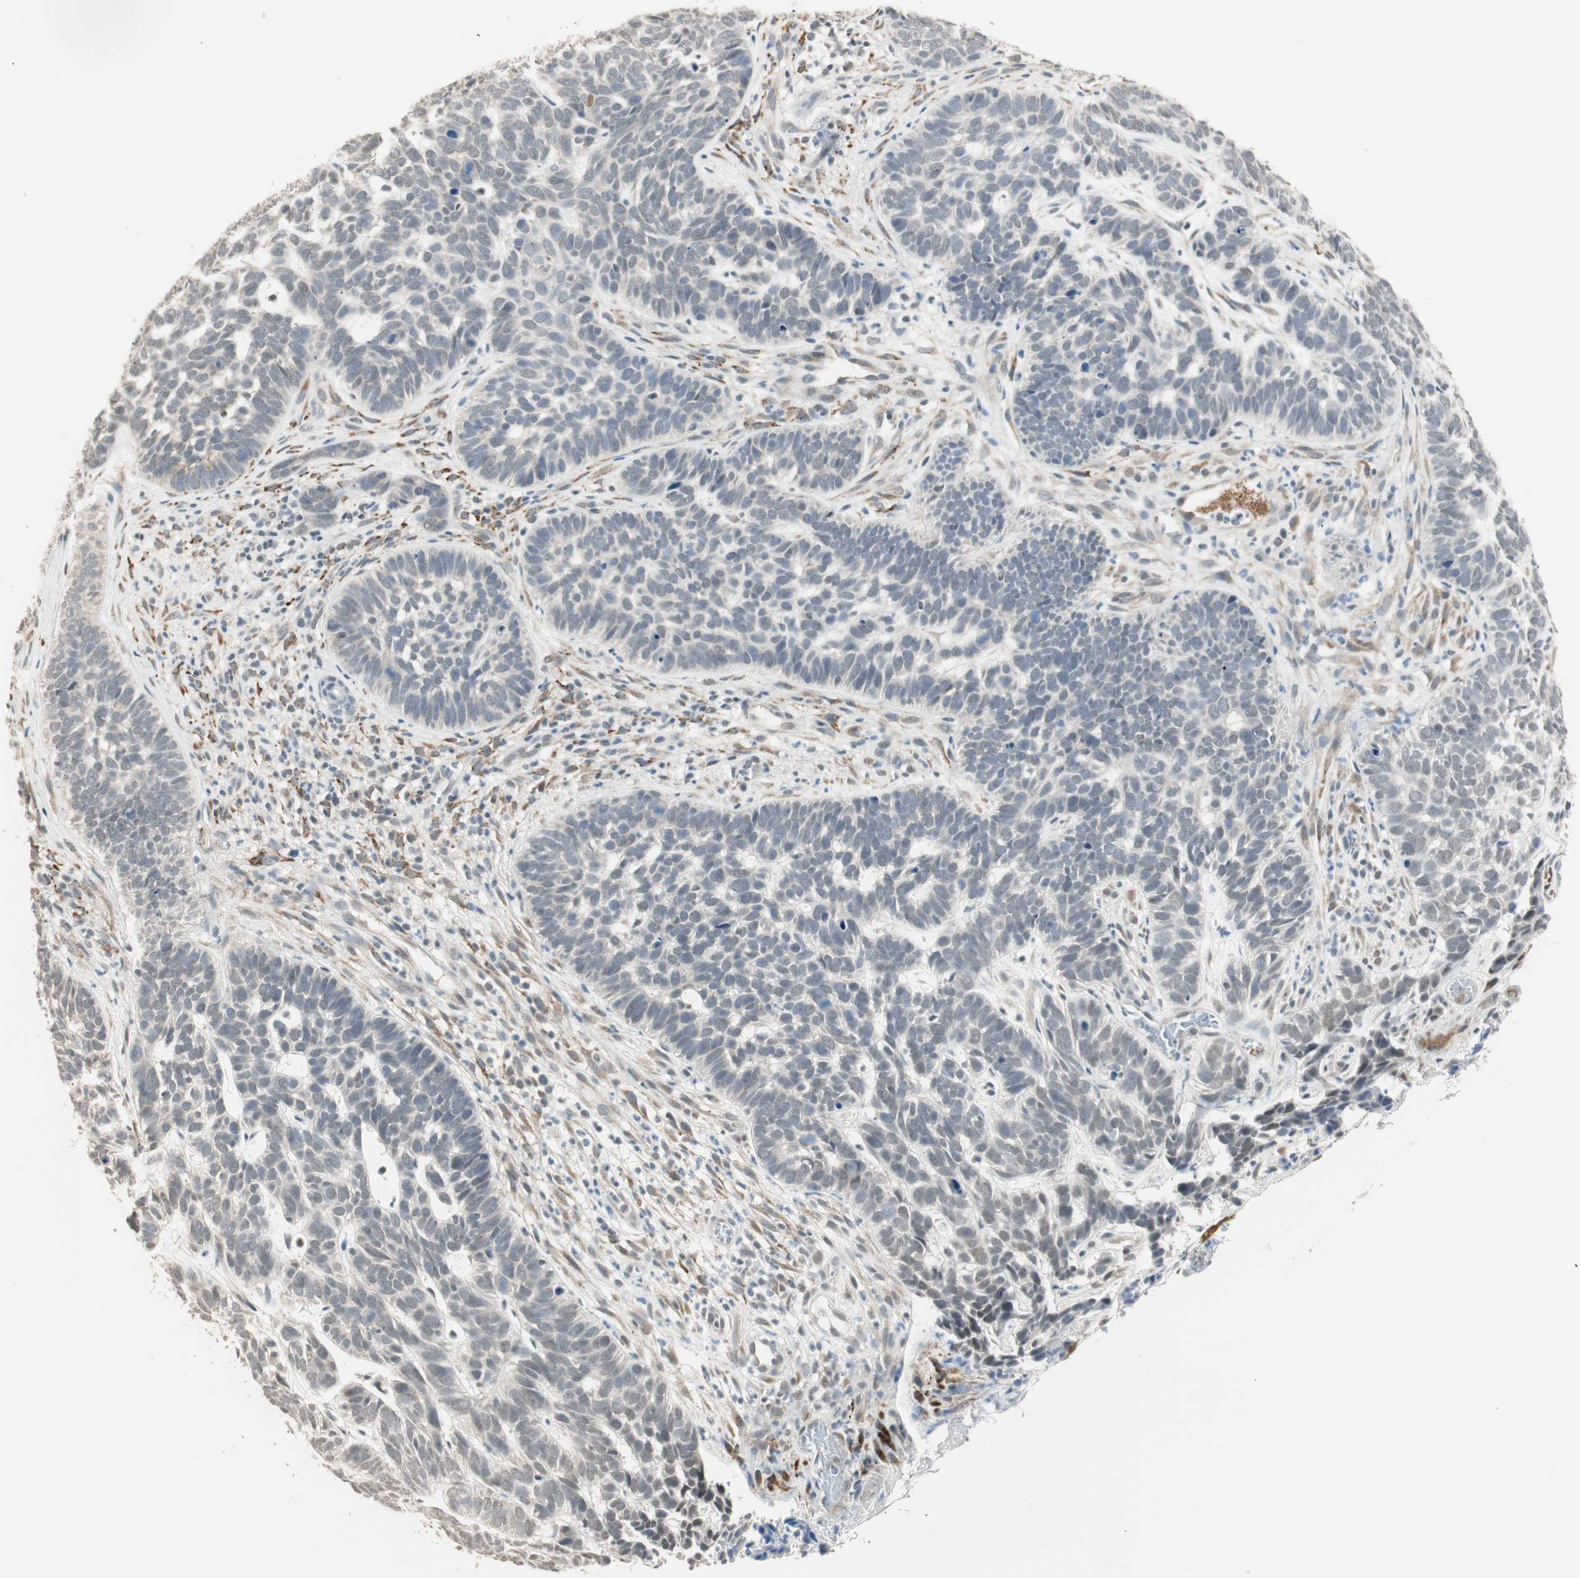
{"staining": {"intensity": "negative", "quantity": "none", "location": "none"}, "tissue": "skin cancer", "cell_type": "Tumor cells", "image_type": "cancer", "snomed": [{"axis": "morphology", "description": "Basal cell carcinoma"}, {"axis": "topography", "description": "Skin"}], "caption": "This is an IHC photomicrograph of skin cancer (basal cell carcinoma). There is no positivity in tumor cells.", "gene": "TASOR", "patient": {"sex": "male", "age": 87}}